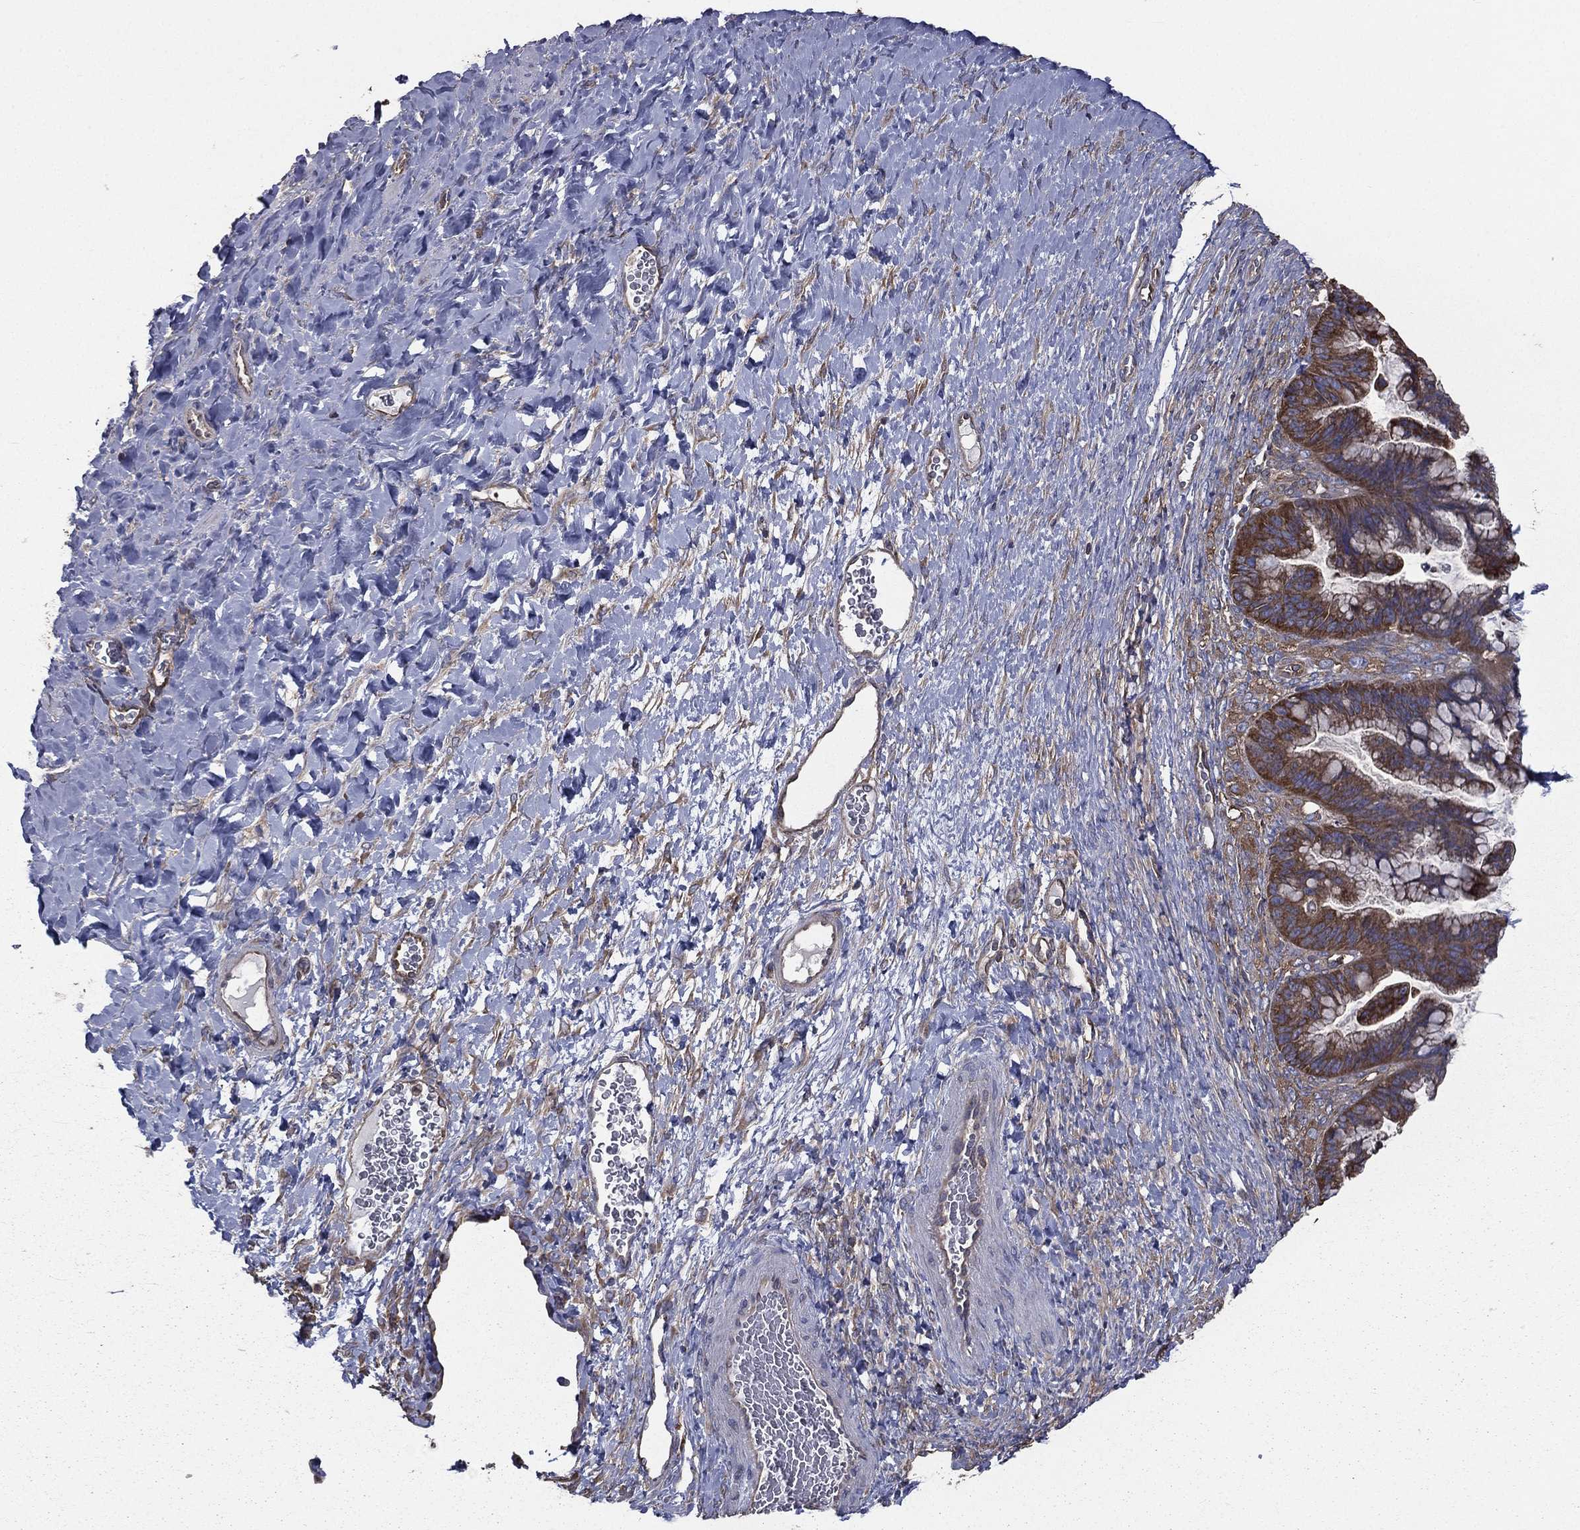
{"staining": {"intensity": "moderate", "quantity": ">75%", "location": "cytoplasmic/membranous"}, "tissue": "ovarian cancer", "cell_type": "Tumor cells", "image_type": "cancer", "snomed": [{"axis": "morphology", "description": "Cystadenocarcinoma, mucinous, NOS"}, {"axis": "topography", "description": "Ovary"}], "caption": "Protein staining of ovarian mucinous cystadenocarcinoma tissue reveals moderate cytoplasmic/membranous staining in about >75% of tumor cells.", "gene": "SARS1", "patient": {"sex": "female", "age": 67}}